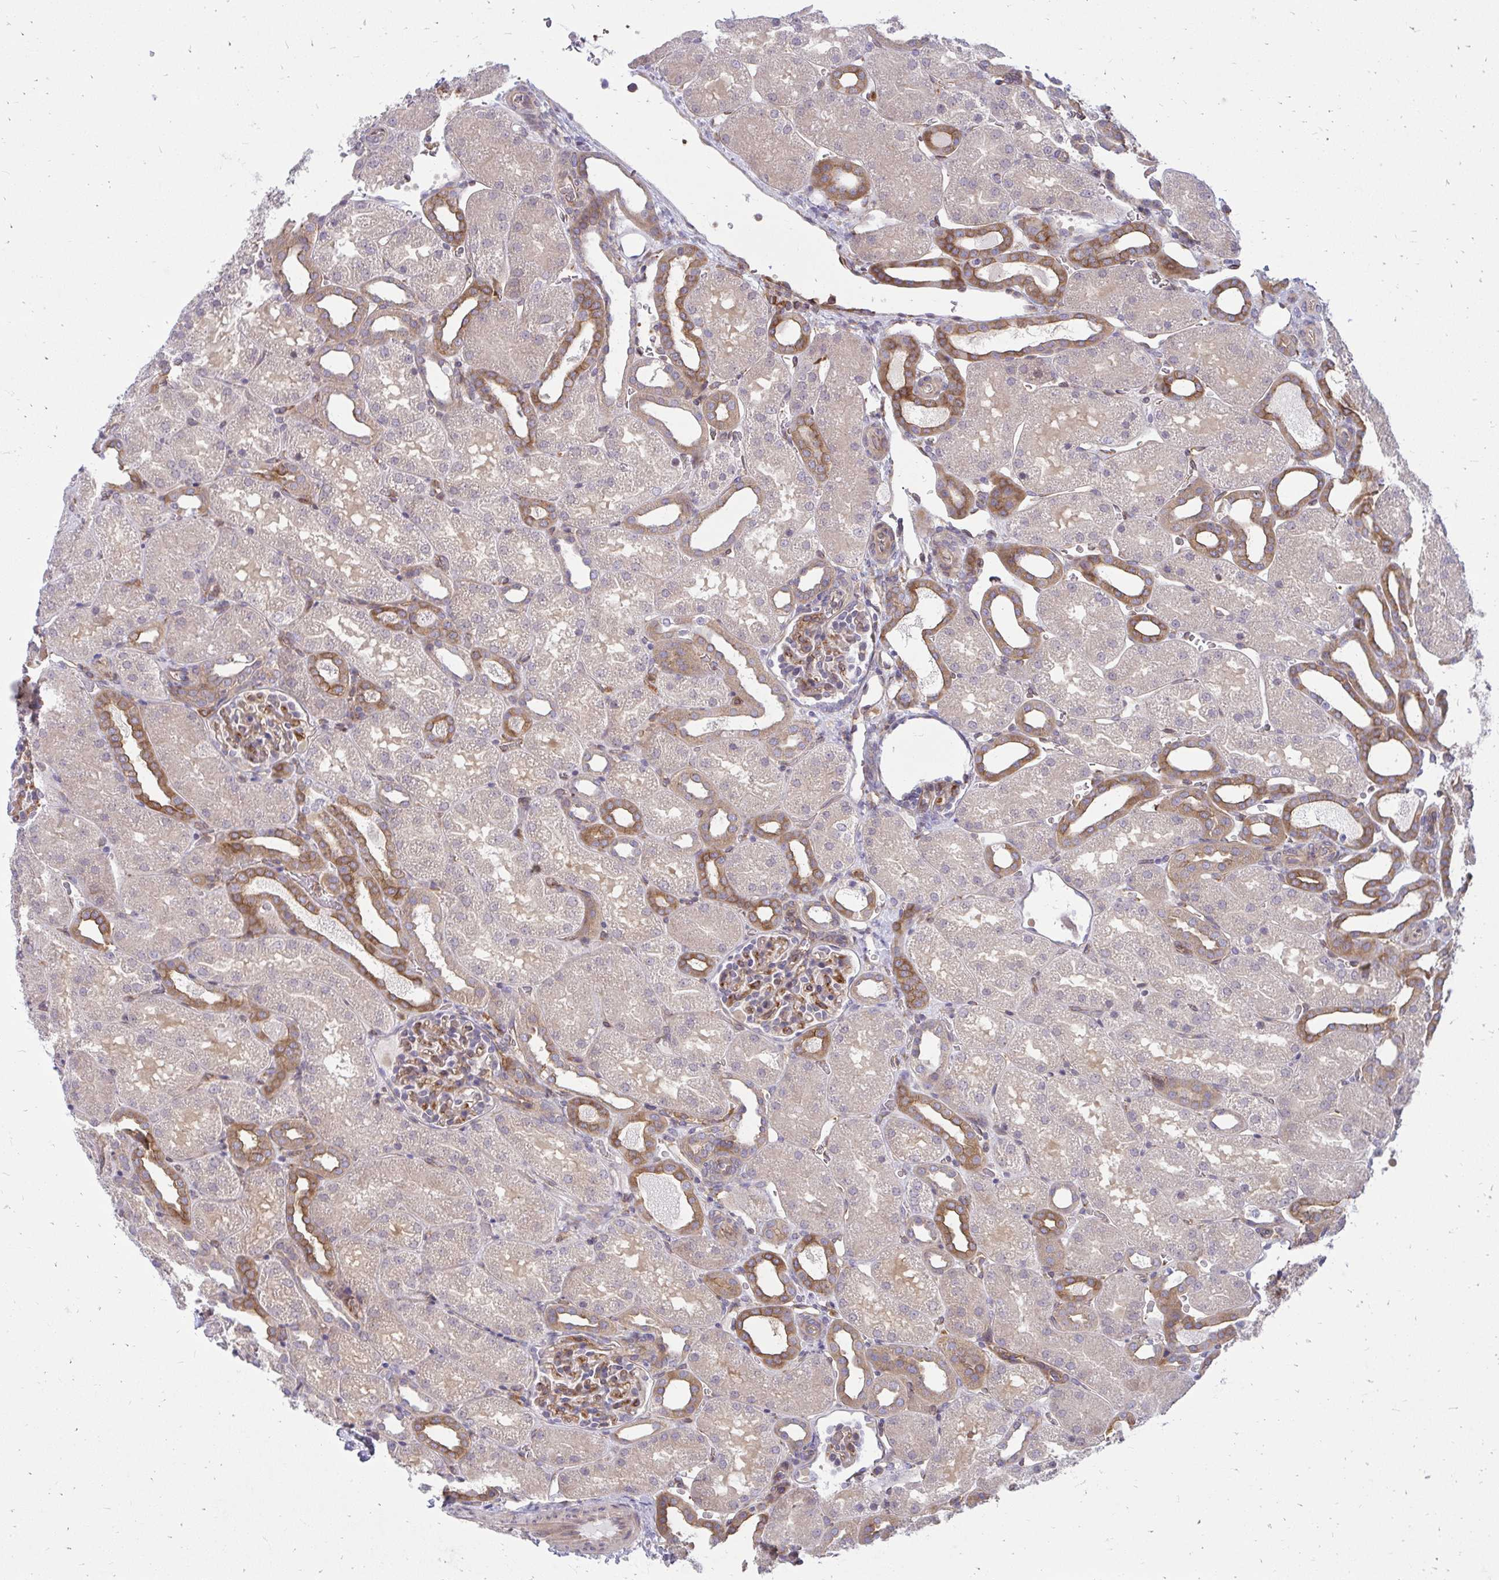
{"staining": {"intensity": "moderate", "quantity": "25%-75%", "location": "cytoplasmic/membranous"}, "tissue": "kidney", "cell_type": "Cells in glomeruli", "image_type": "normal", "snomed": [{"axis": "morphology", "description": "Normal tissue, NOS"}, {"axis": "topography", "description": "Kidney"}], "caption": "An IHC histopathology image of unremarkable tissue is shown. Protein staining in brown shows moderate cytoplasmic/membranous positivity in kidney within cells in glomeruli. (DAB = brown stain, brightfield microscopy at high magnification).", "gene": "ASAP1", "patient": {"sex": "male", "age": 2}}